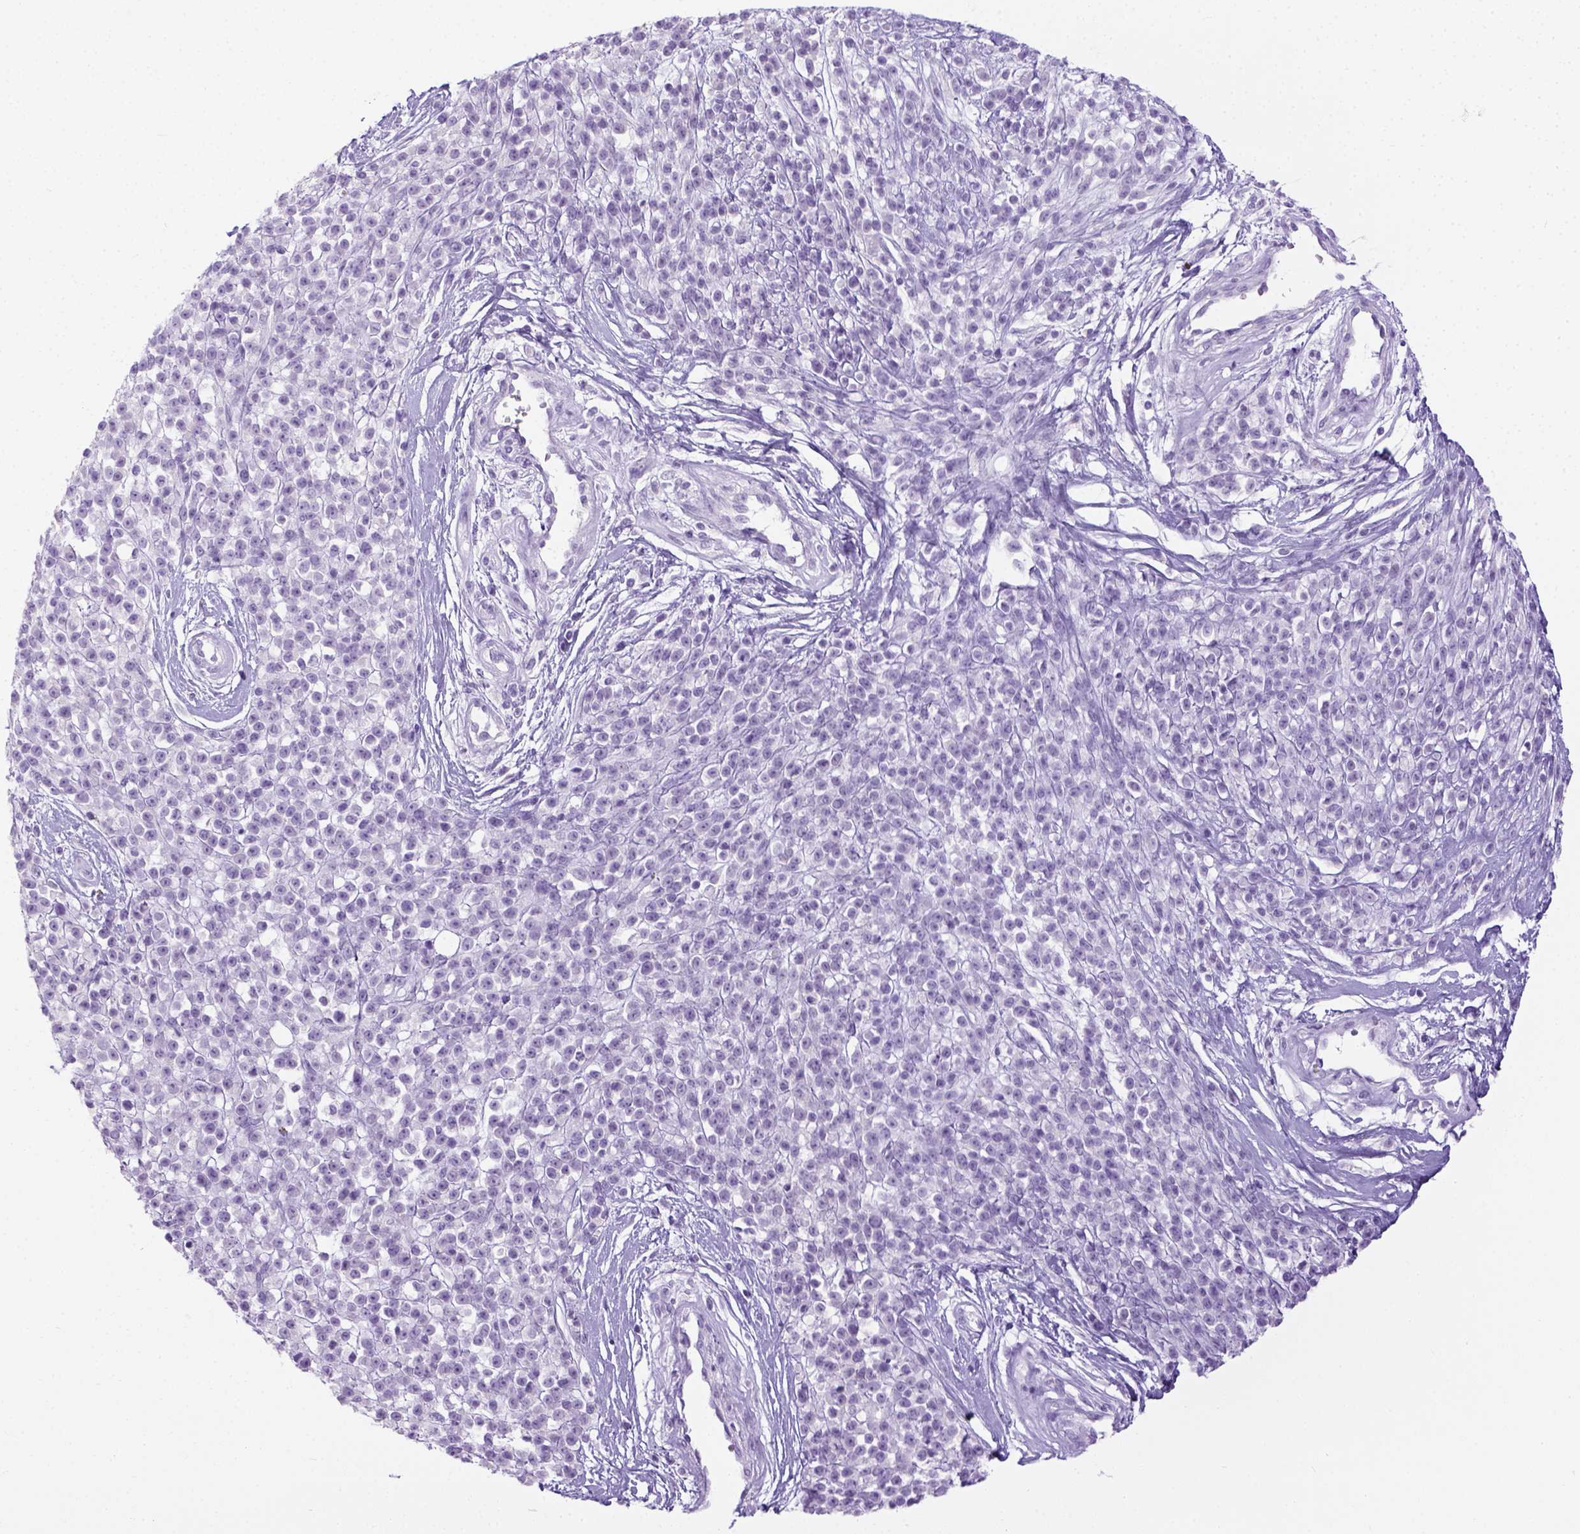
{"staining": {"intensity": "negative", "quantity": "none", "location": "none"}, "tissue": "melanoma", "cell_type": "Tumor cells", "image_type": "cancer", "snomed": [{"axis": "morphology", "description": "Malignant melanoma, NOS"}, {"axis": "topography", "description": "Skin"}, {"axis": "topography", "description": "Skin of trunk"}], "caption": "An image of melanoma stained for a protein demonstrates no brown staining in tumor cells.", "gene": "LGSN", "patient": {"sex": "male", "age": 74}}